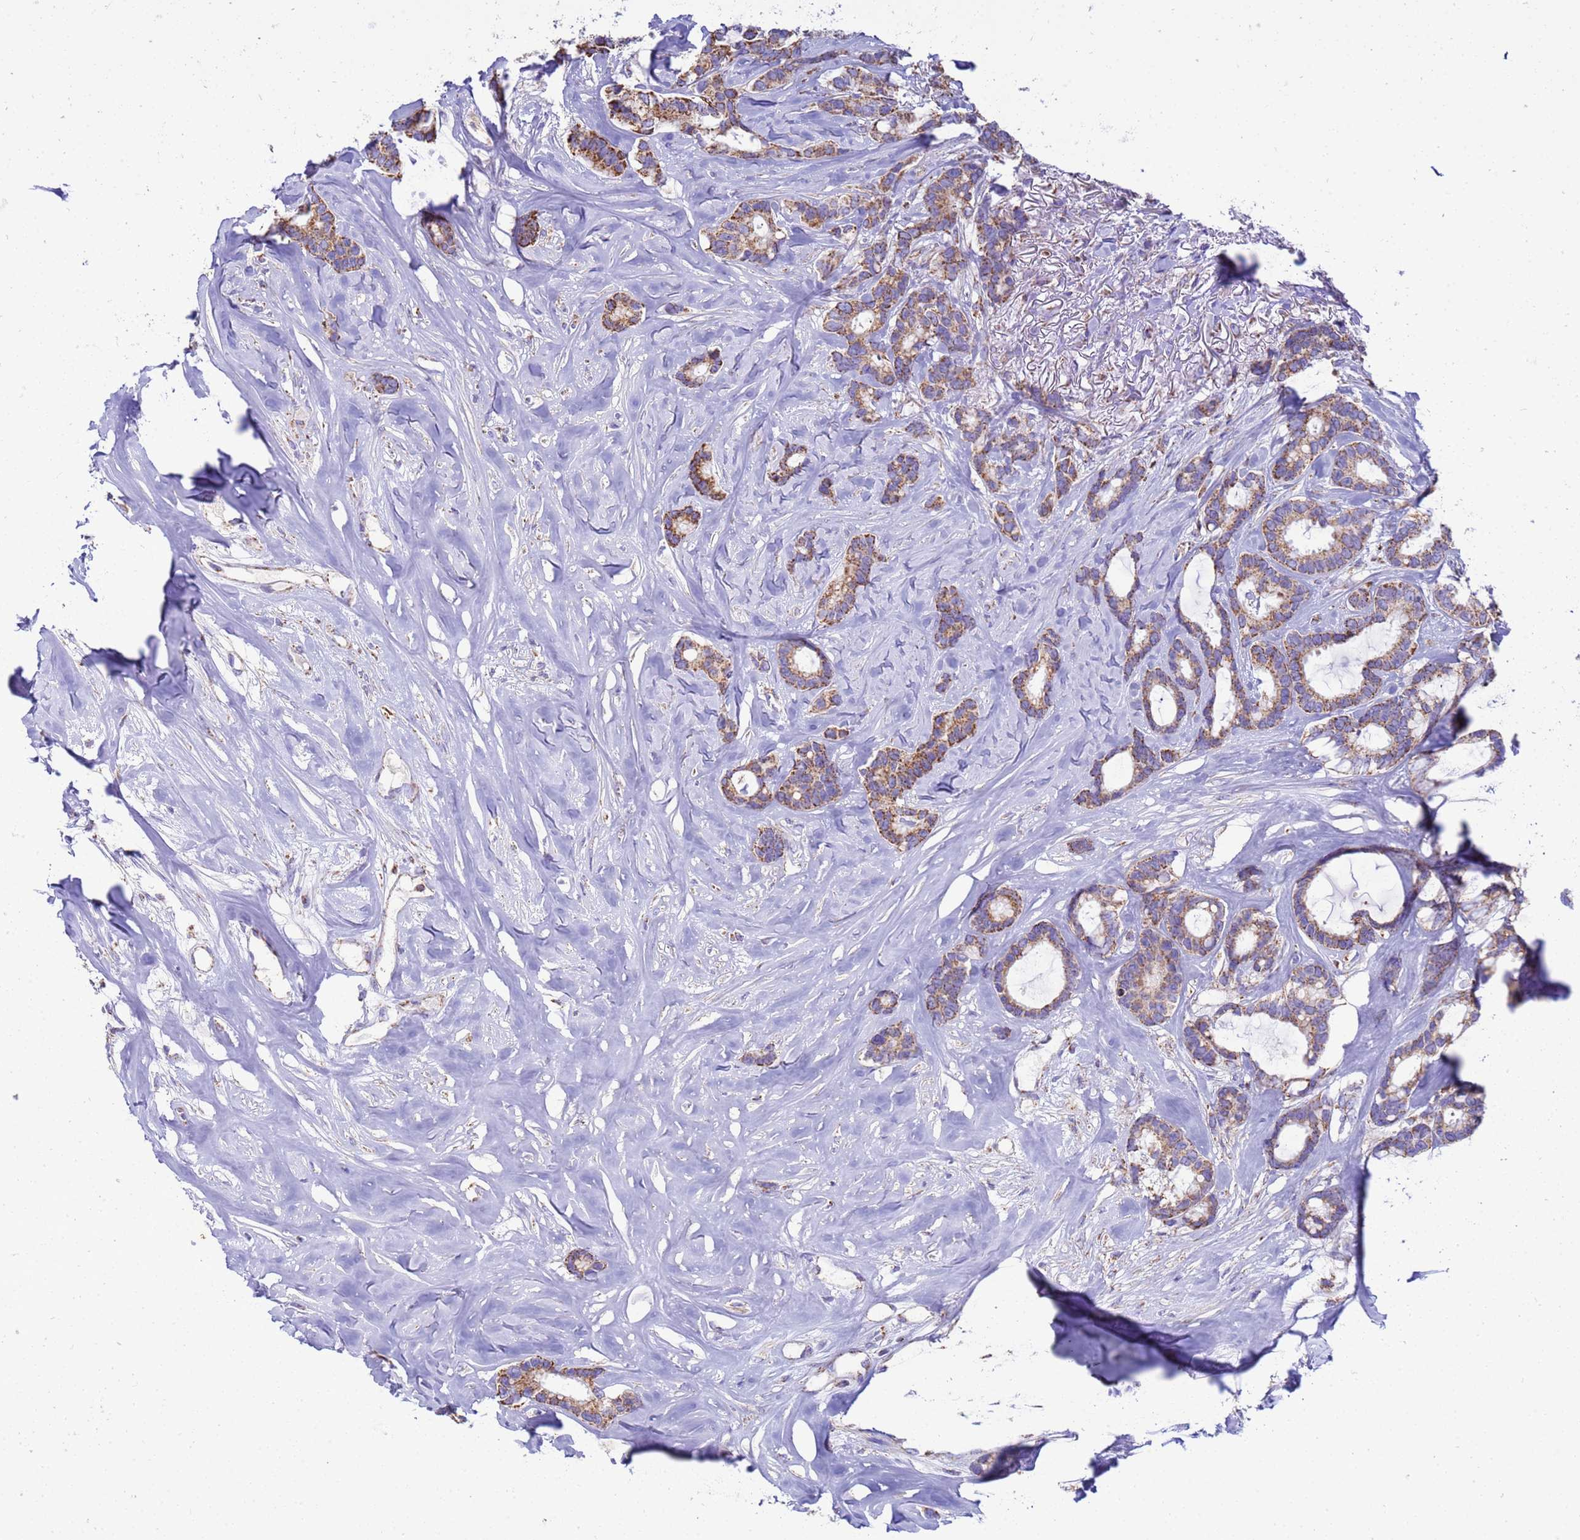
{"staining": {"intensity": "moderate", "quantity": ">75%", "location": "cytoplasmic/membranous"}, "tissue": "breast cancer", "cell_type": "Tumor cells", "image_type": "cancer", "snomed": [{"axis": "morphology", "description": "Duct carcinoma"}, {"axis": "topography", "description": "Breast"}], "caption": "High-power microscopy captured an IHC micrograph of breast cancer, revealing moderate cytoplasmic/membranous staining in about >75% of tumor cells. The protein of interest is stained brown, and the nuclei are stained in blue (DAB IHC with brightfield microscopy, high magnification).", "gene": "RNF165", "patient": {"sex": "female", "age": 87}}